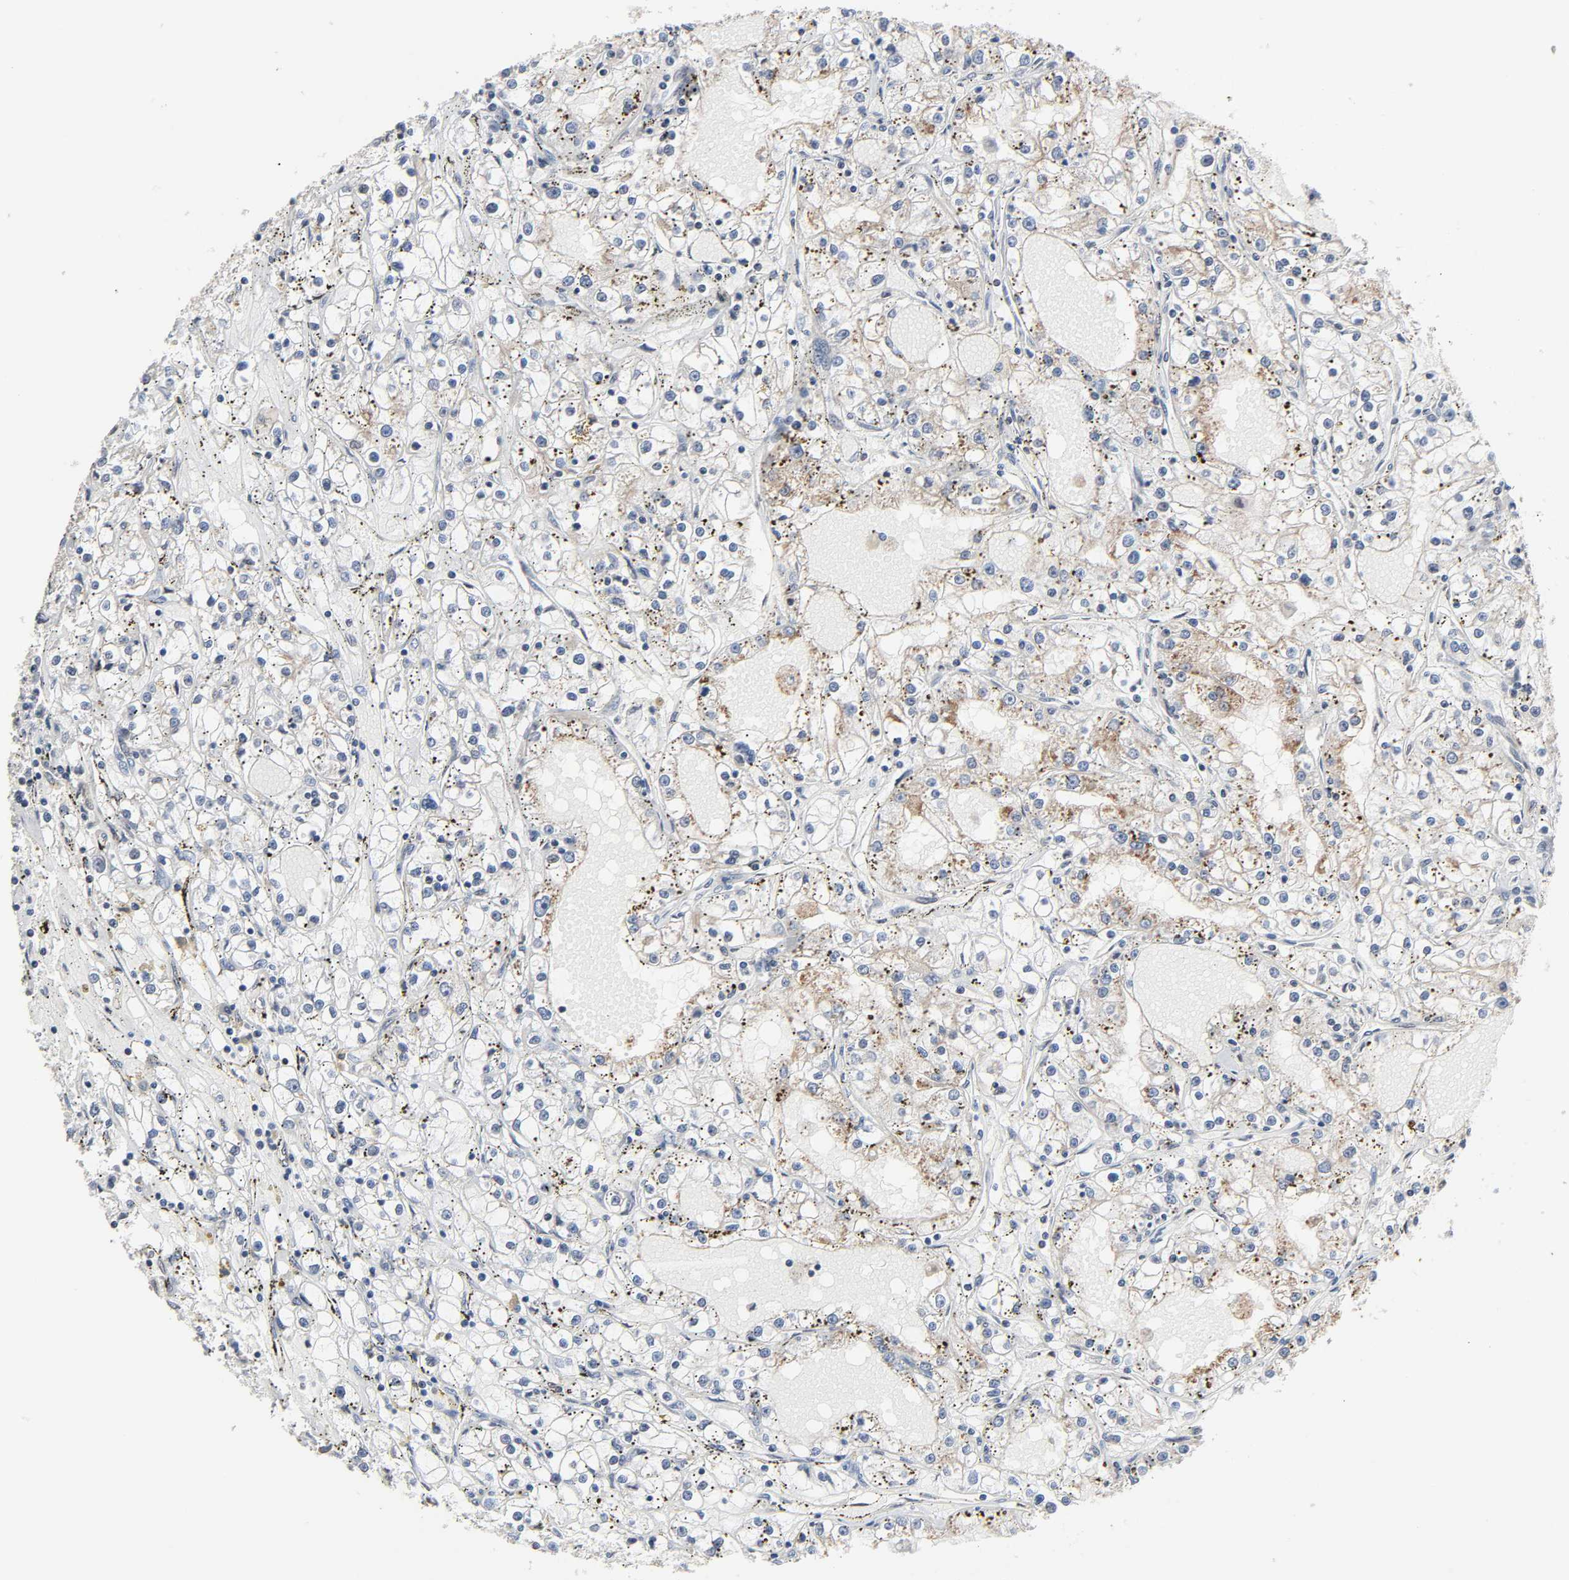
{"staining": {"intensity": "weak", "quantity": "<25%", "location": "cytoplasmic/membranous"}, "tissue": "renal cancer", "cell_type": "Tumor cells", "image_type": "cancer", "snomed": [{"axis": "morphology", "description": "Adenocarcinoma, NOS"}, {"axis": "topography", "description": "Kidney"}], "caption": "Immunohistochemistry photomicrograph of renal cancer (adenocarcinoma) stained for a protein (brown), which exhibits no expression in tumor cells. (DAB immunohistochemistry (IHC) with hematoxylin counter stain).", "gene": "CCDC175", "patient": {"sex": "male", "age": 56}}